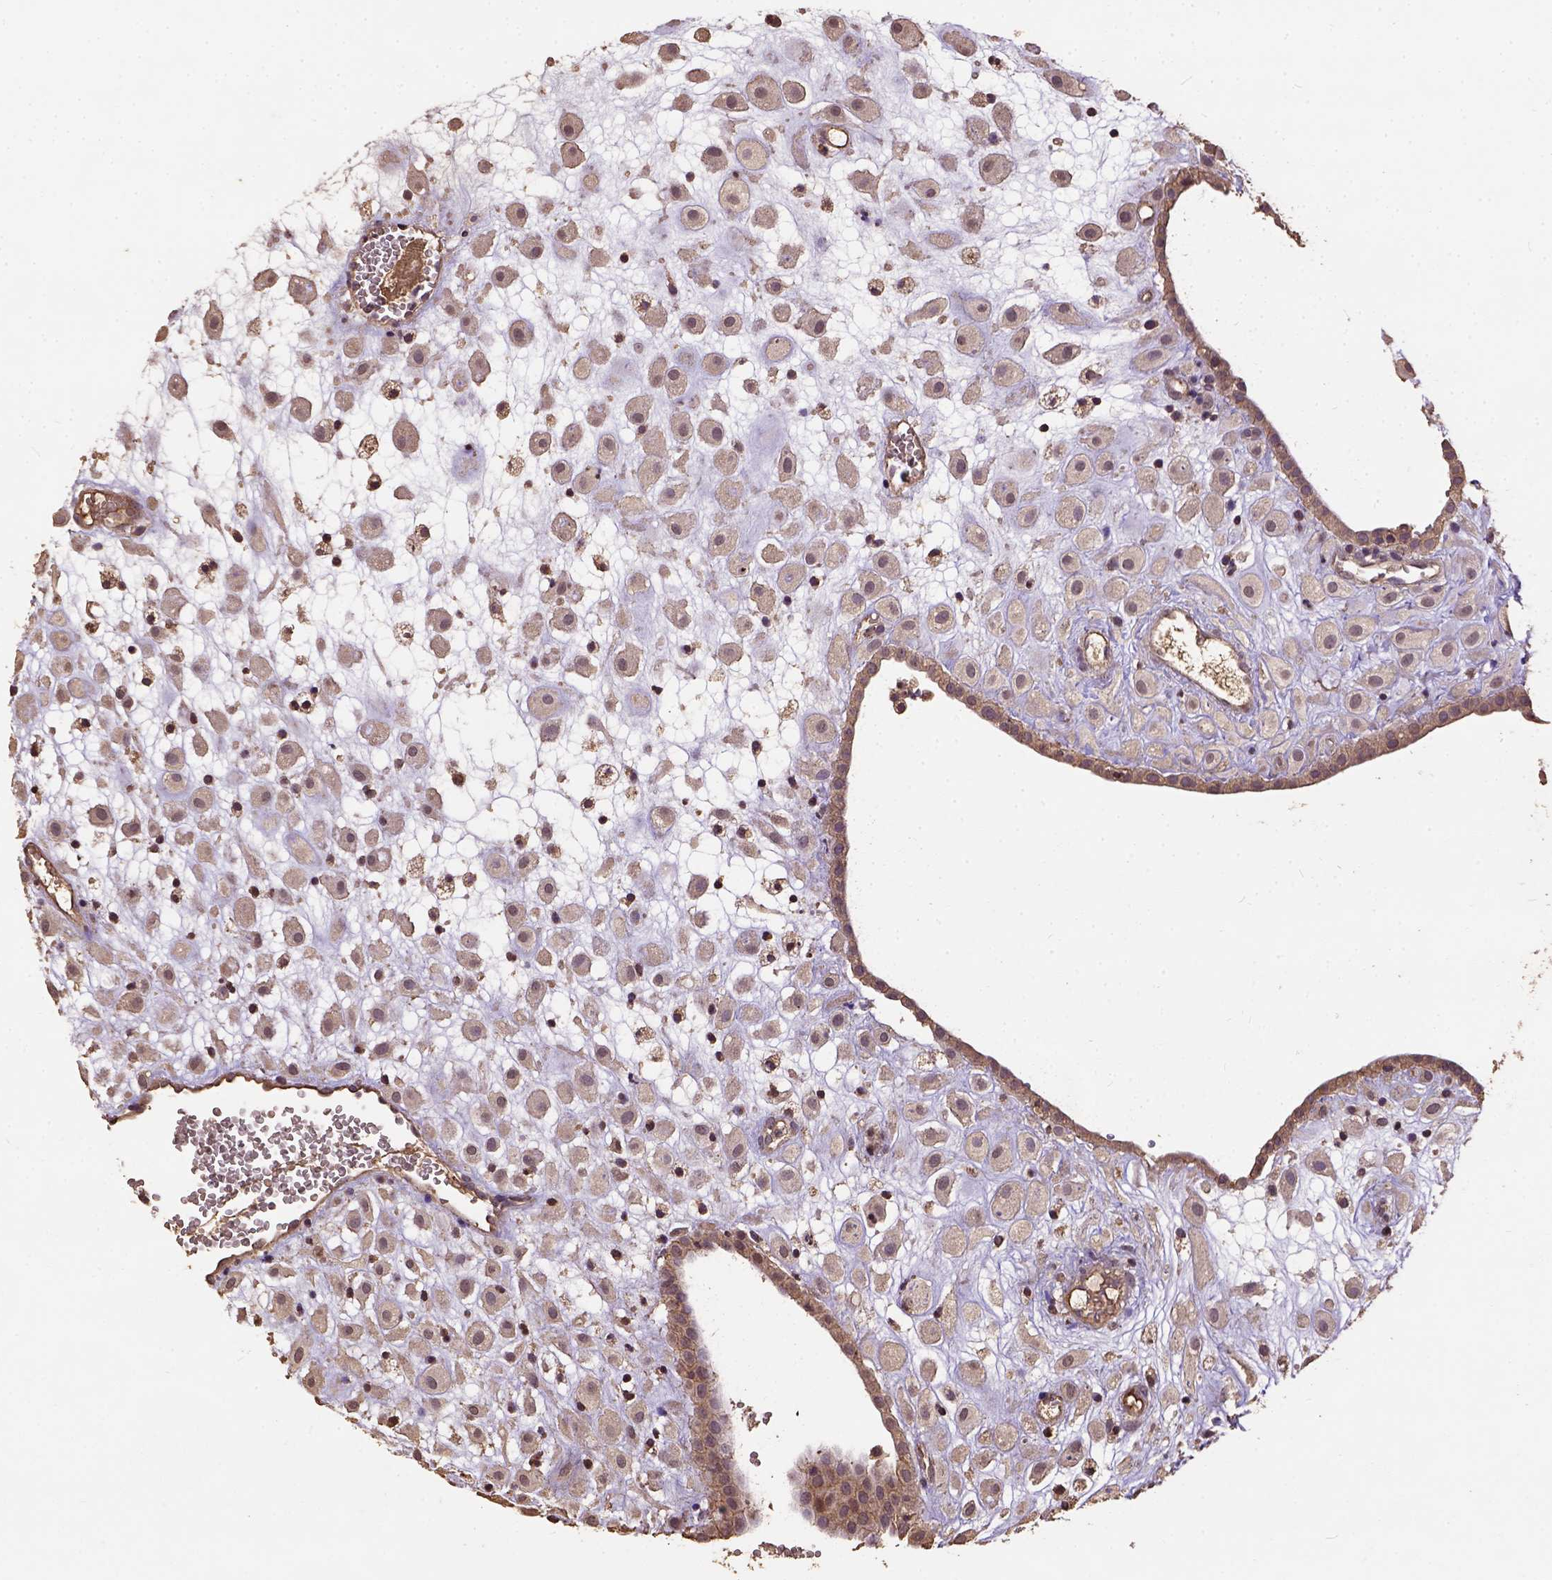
{"staining": {"intensity": "weak", "quantity": ">75%", "location": "cytoplasmic/membranous"}, "tissue": "placenta", "cell_type": "Decidual cells", "image_type": "normal", "snomed": [{"axis": "morphology", "description": "Normal tissue, NOS"}, {"axis": "topography", "description": "Placenta"}], "caption": "This photomicrograph shows benign placenta stained with immunohistochemistry to label a protein in brown. The cytoplasmic/membranous of decidual cells show weak positivity for the protein. Nuclei are counter-stained blue.", "gene": "ATP1B3", "patient": {"sex": "female", "age": 24}}